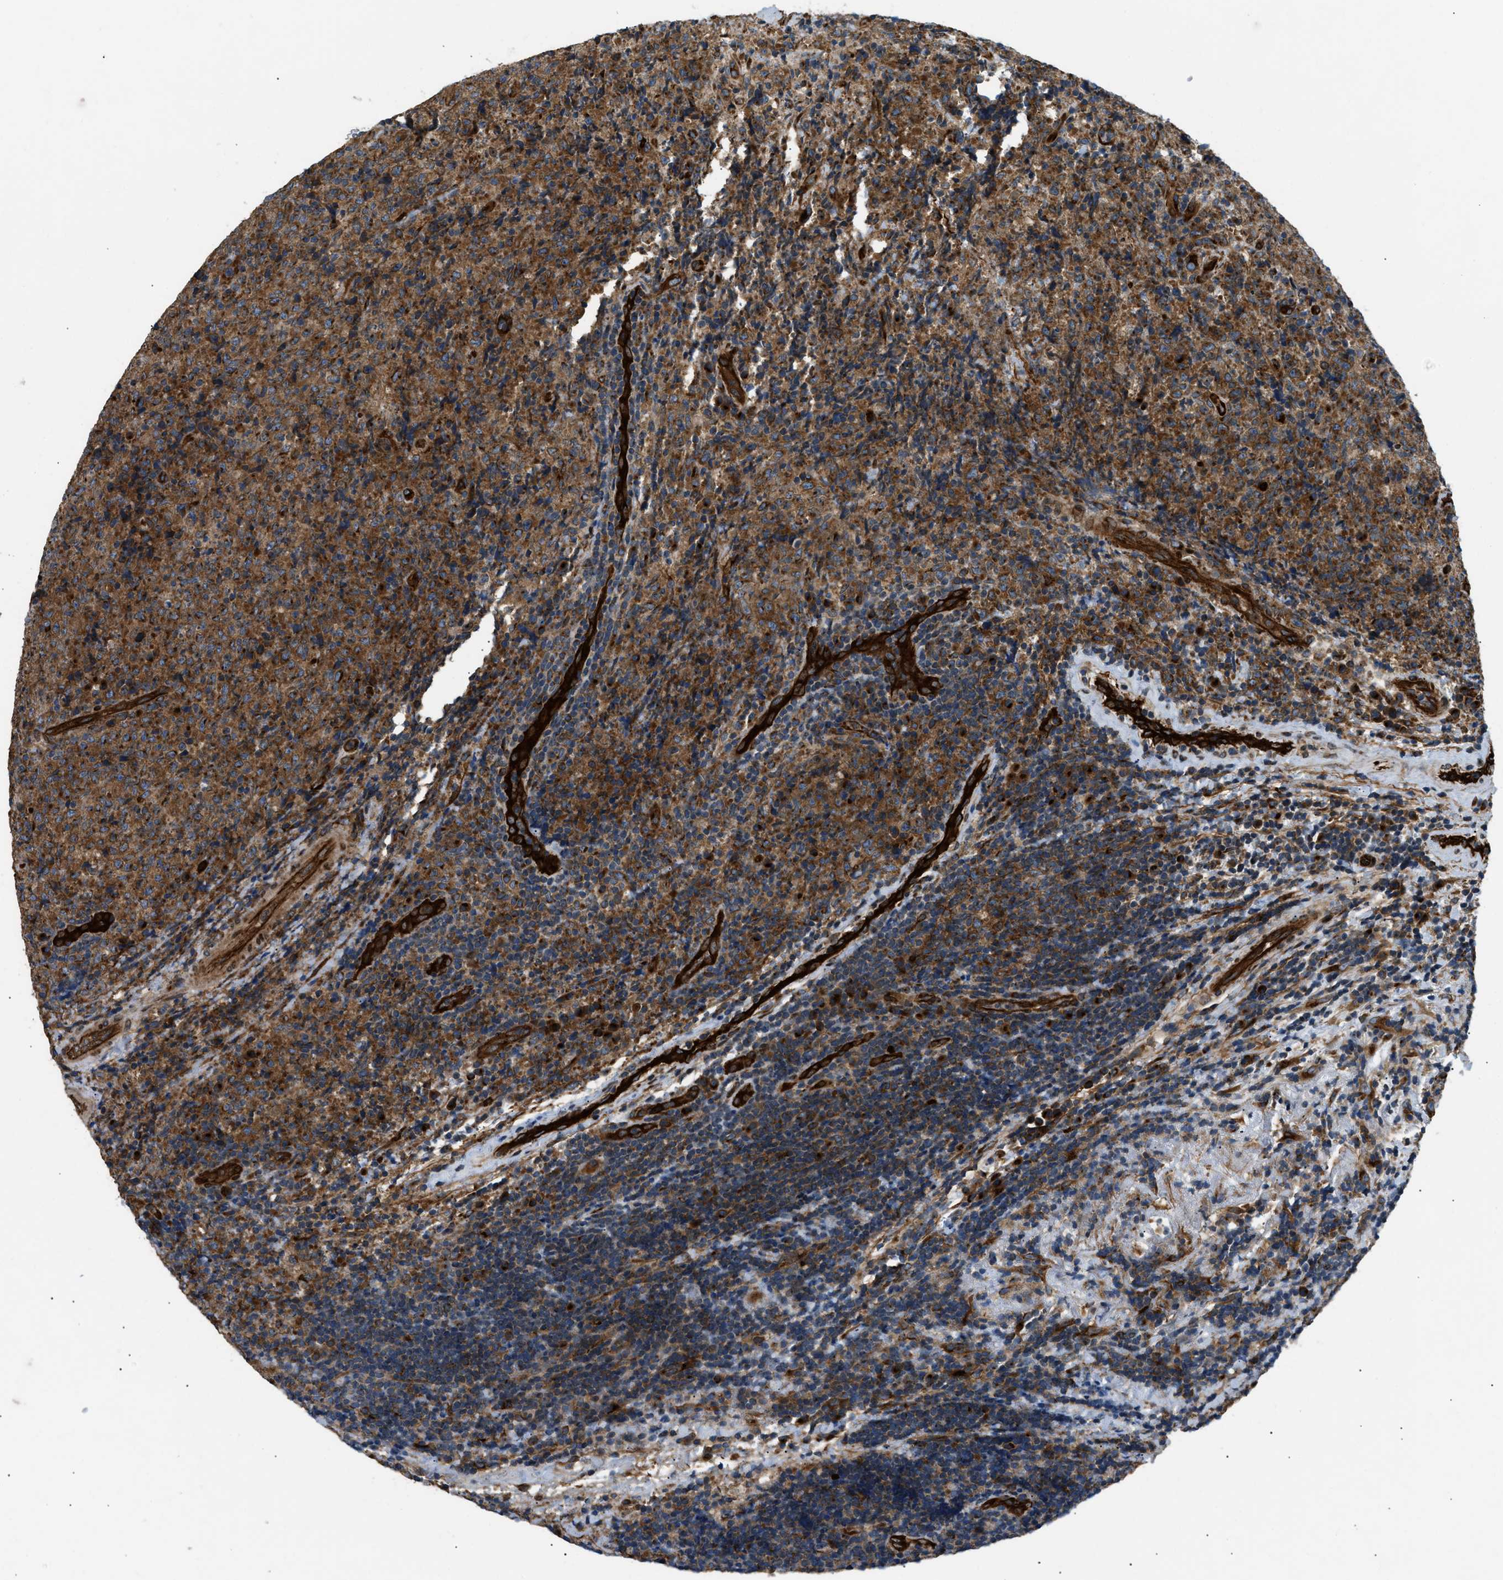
{"staining": {"intensity": "moderate", "quantity": ">75%", "location": "cytoplasmic/membranous"}, "tissue": "lymphoma", "cell_type": "Tumor cells", "image_type": "cancer", "snomed": [{"axis": "morphology", "description": "Malignant lymphoma, non-Hodgkin's type, High grade"}, {"axis": "topography", "description": "Tonsil"}], "caption": "IHC (DAB (3,3'-diaminobenzidine)) staining of lymphoma displays moderate cytoplasmic/membranous protein positivity in about >75% of tumor cells.", "gene": "LYSMD3", "patient": {"sex": "female", "age": 36}}